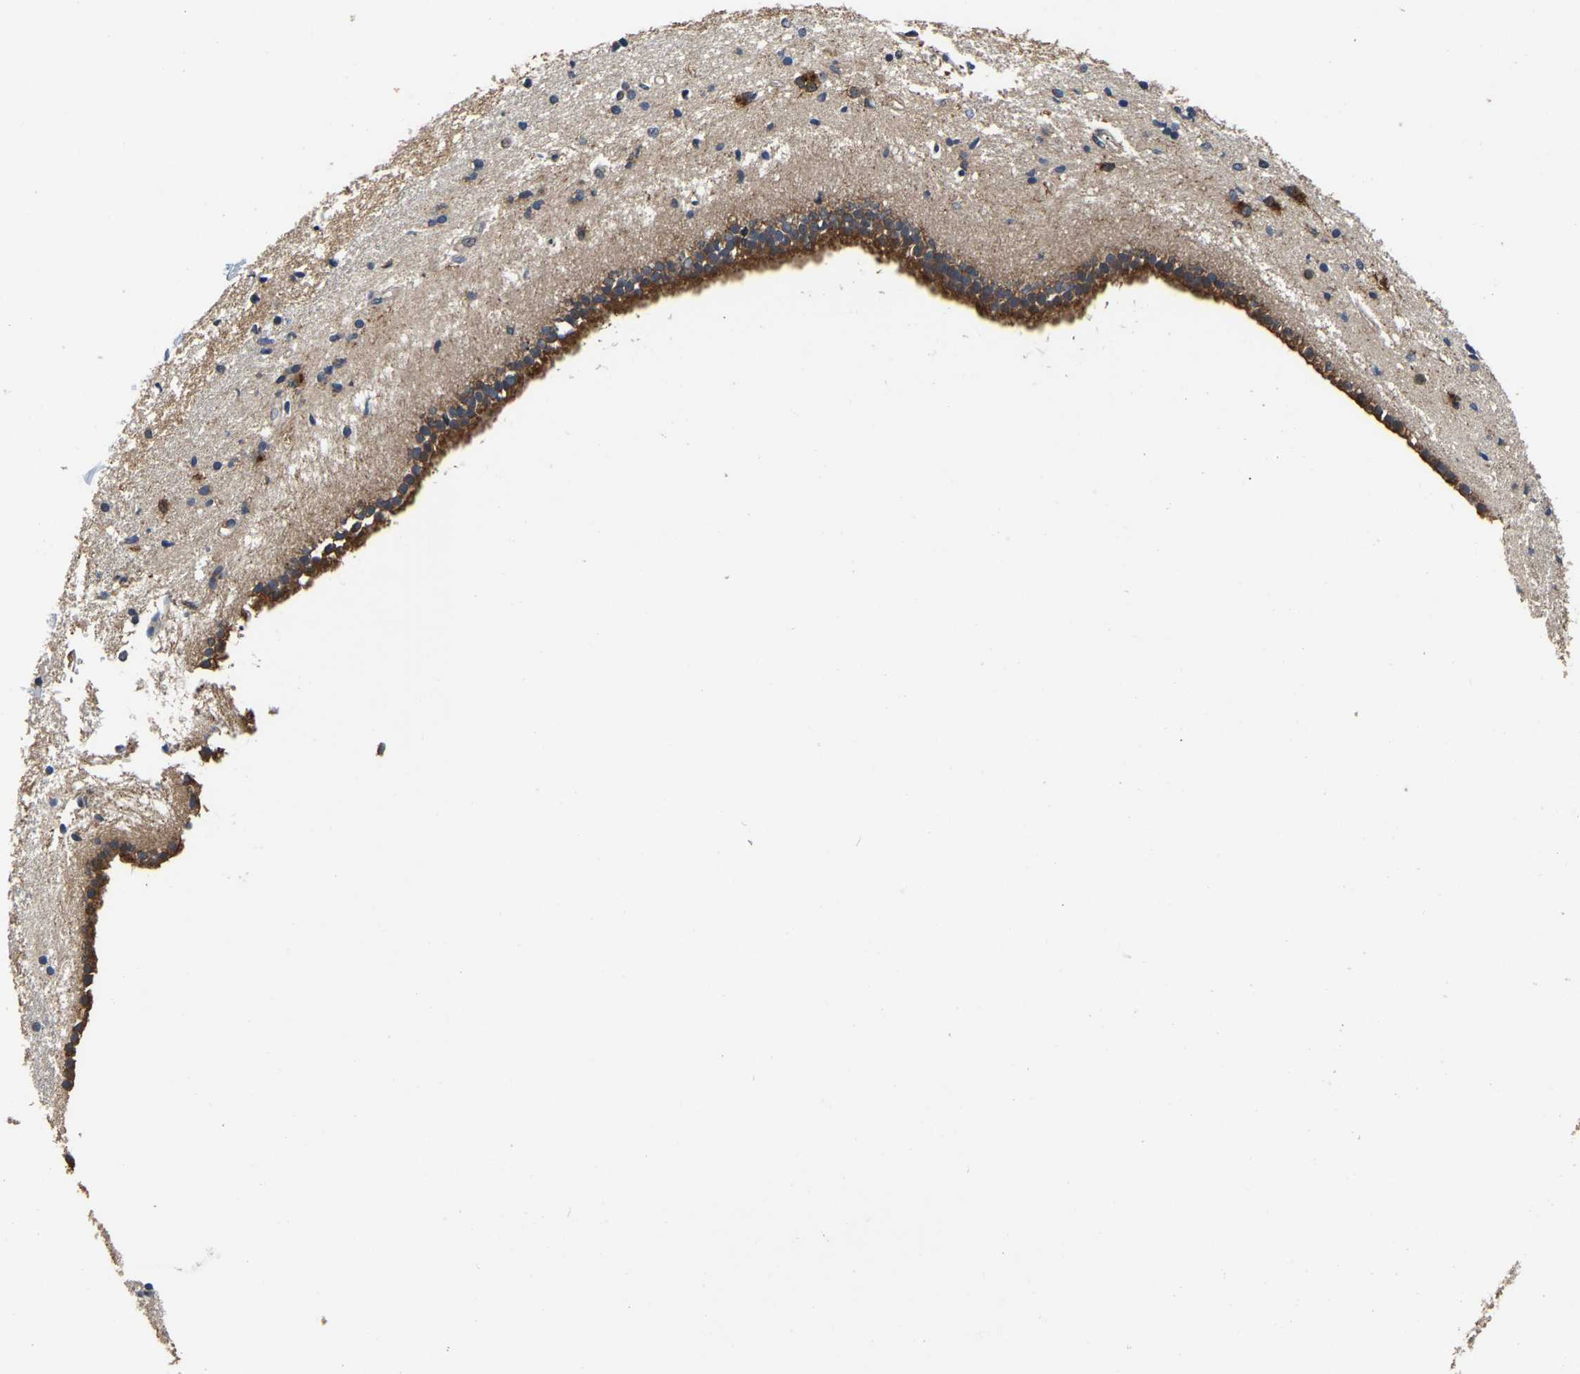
{"staining": {"intensity": "weak", "quantity": "25%-75%", "location": "cytoplasmic/membranous,nuclear"}, "tissue": "caudate", "cell_type": "Glial cells", "image_type": "normal", "snomed": [{"axis": "morphology", "description": "Normal tissue, NOS"}, {"axis": "topography", "description": "Lateral ventricle wall"}], "caption": "Glial cells reveal low levels of weak cytoplasmic/membranous,nuclear staining in approximately 25%-75% of cells in unremarkable caudate.", "gene": "RUVBL1", "patient": {"sex": "male", "age": 45}}